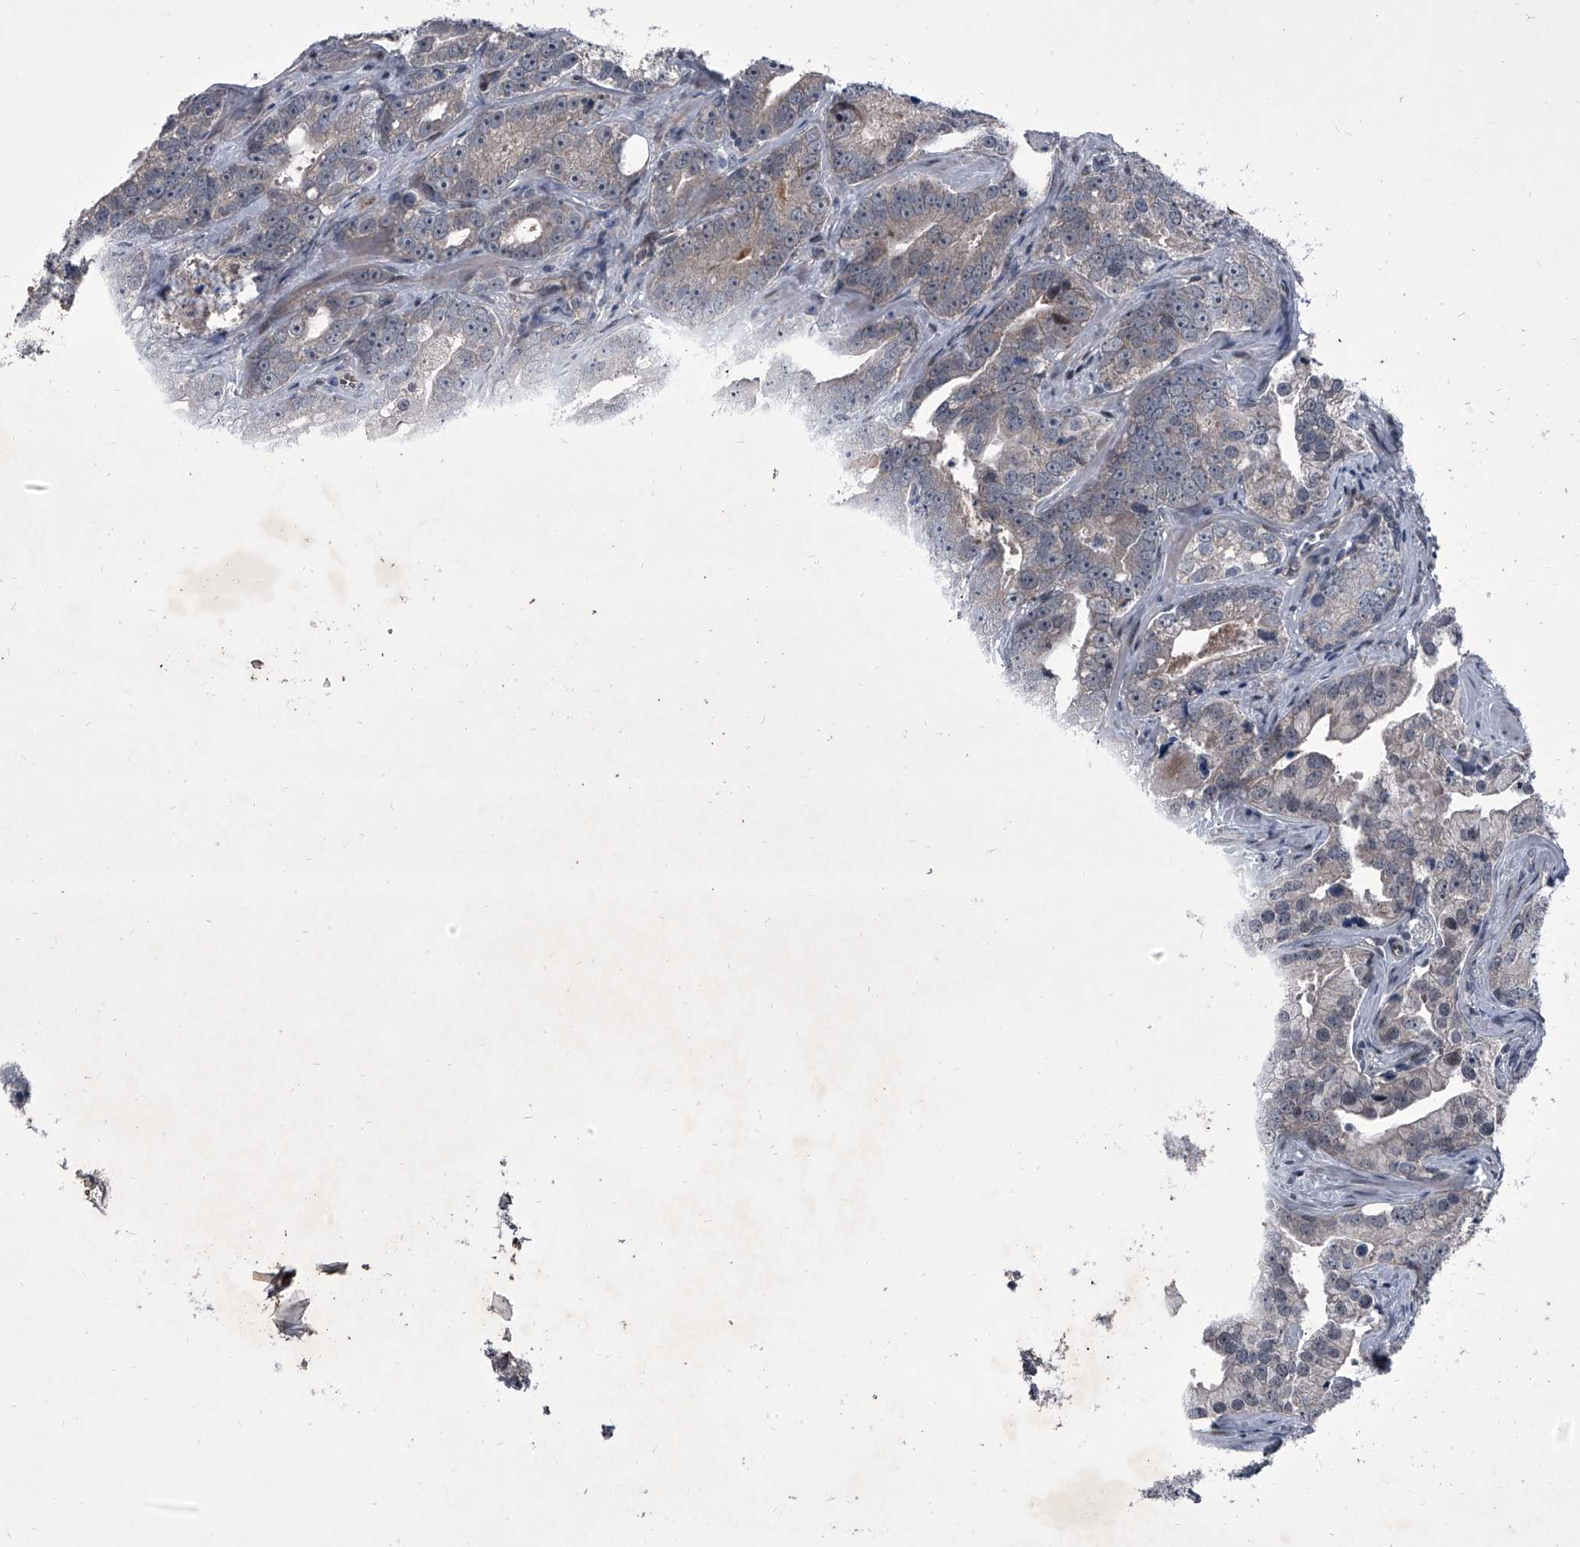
{"staining": {"intensity": "weak", "quantity": "<25%", "location": "cytoplasmic/membranous"}, "tissue": "prostate cancer", "cell_type": "Tumor cells", "image_type": "cancer", "snomed": [{"axis": "morphology", "description": "Adenocarcinoma, High grade"}, {"axis": "topography", "description": "Prostate"}], "caption": "Immunohistochemical staining of human prostate high-grade adenocarcinoma shows no significant staining in tumor cells.", "gene": "ELK4", "patient": {"sex": "male", "age": 62}}